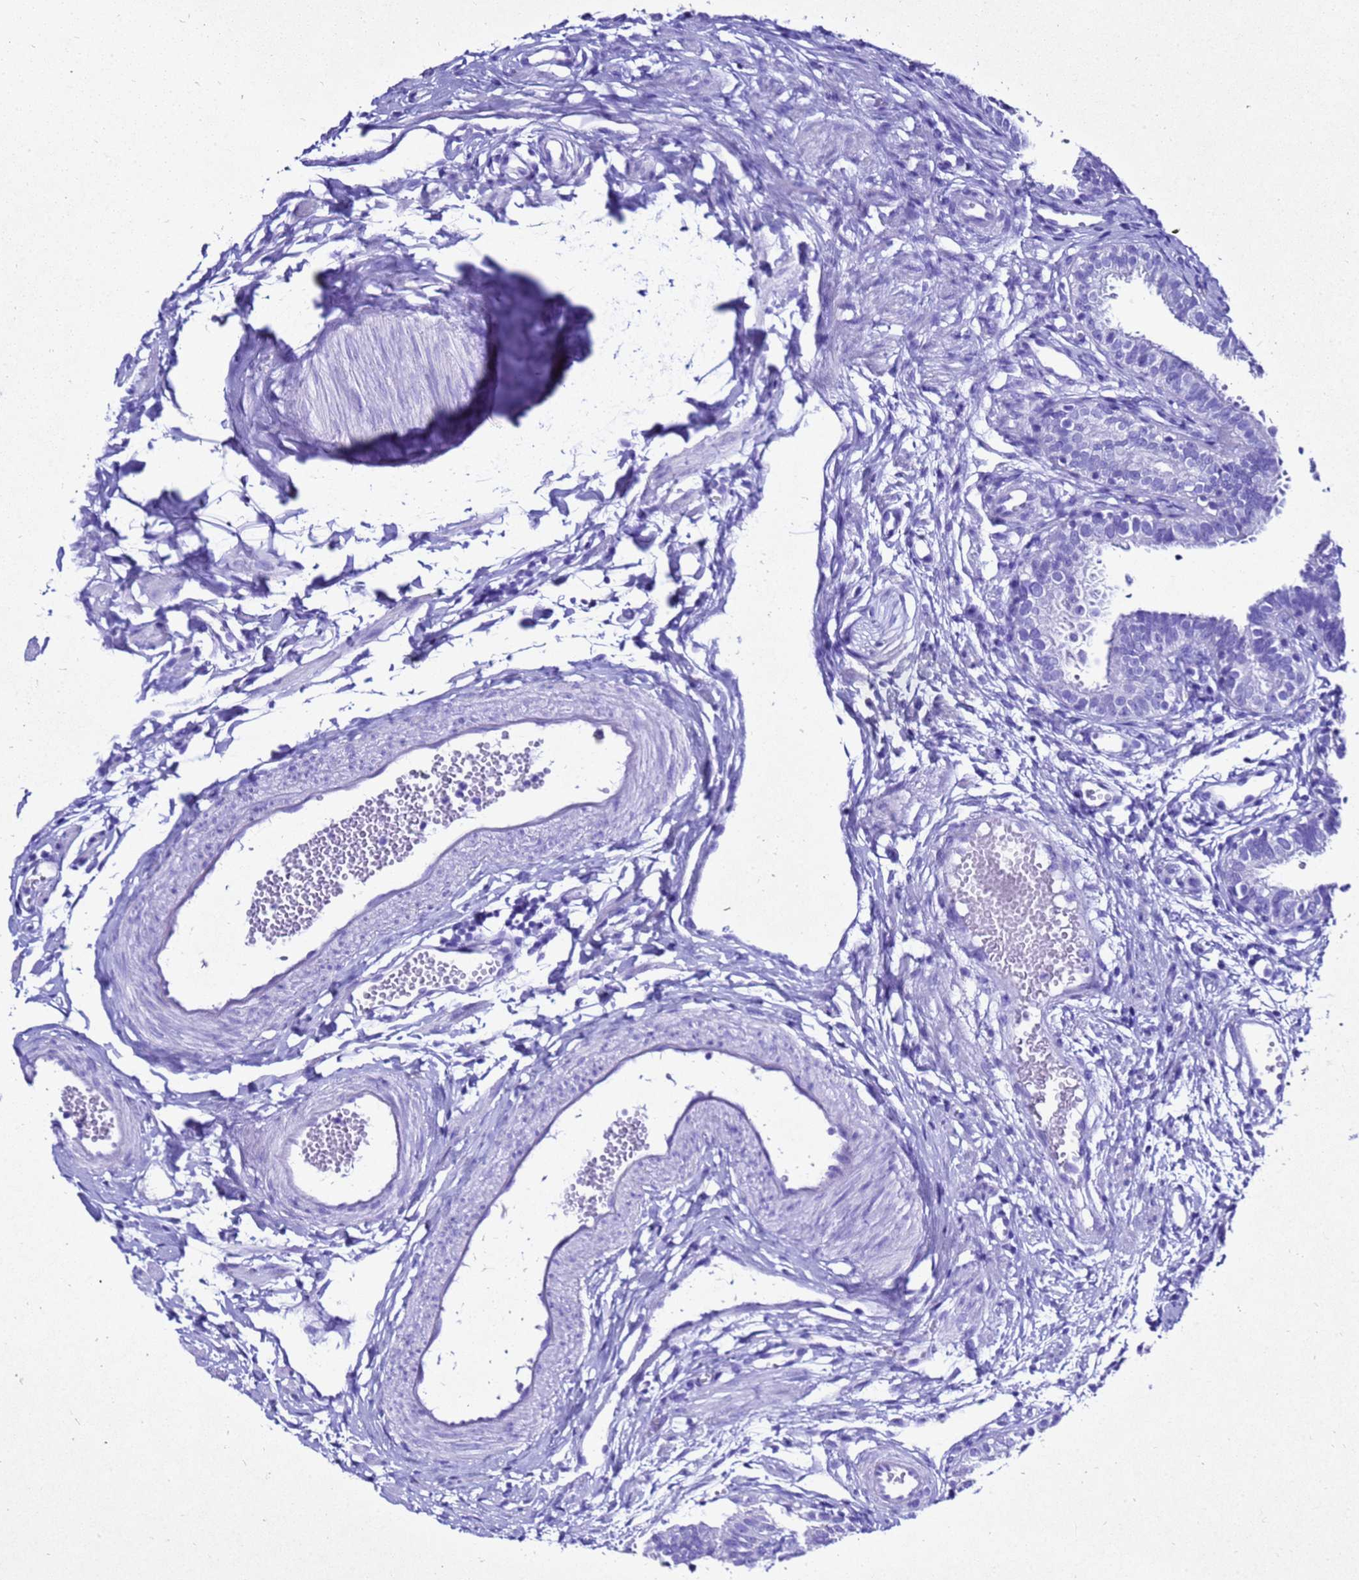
{"staining": {"intensity": "negative", "quantity": "none", "location": "none"}, "tissue": "fallopian tube", "cell_type": "Glandular cells", "image_type": "normal", "snomed": [{"axis": "morphology", "description": "Normal tissue, NOS"}, {"axis": "topography", "description": "Fallopian tube"}], "caption": "Glandular cells are negative for protein expression in unremarkable human fallopian tube. (Brightfield microscopy of DAB (3,3'-diaminobenzidine) immunohistochemistry at high magnification).", "gene": "LIPF", "patient": {"sex": "female", "age": 35}}